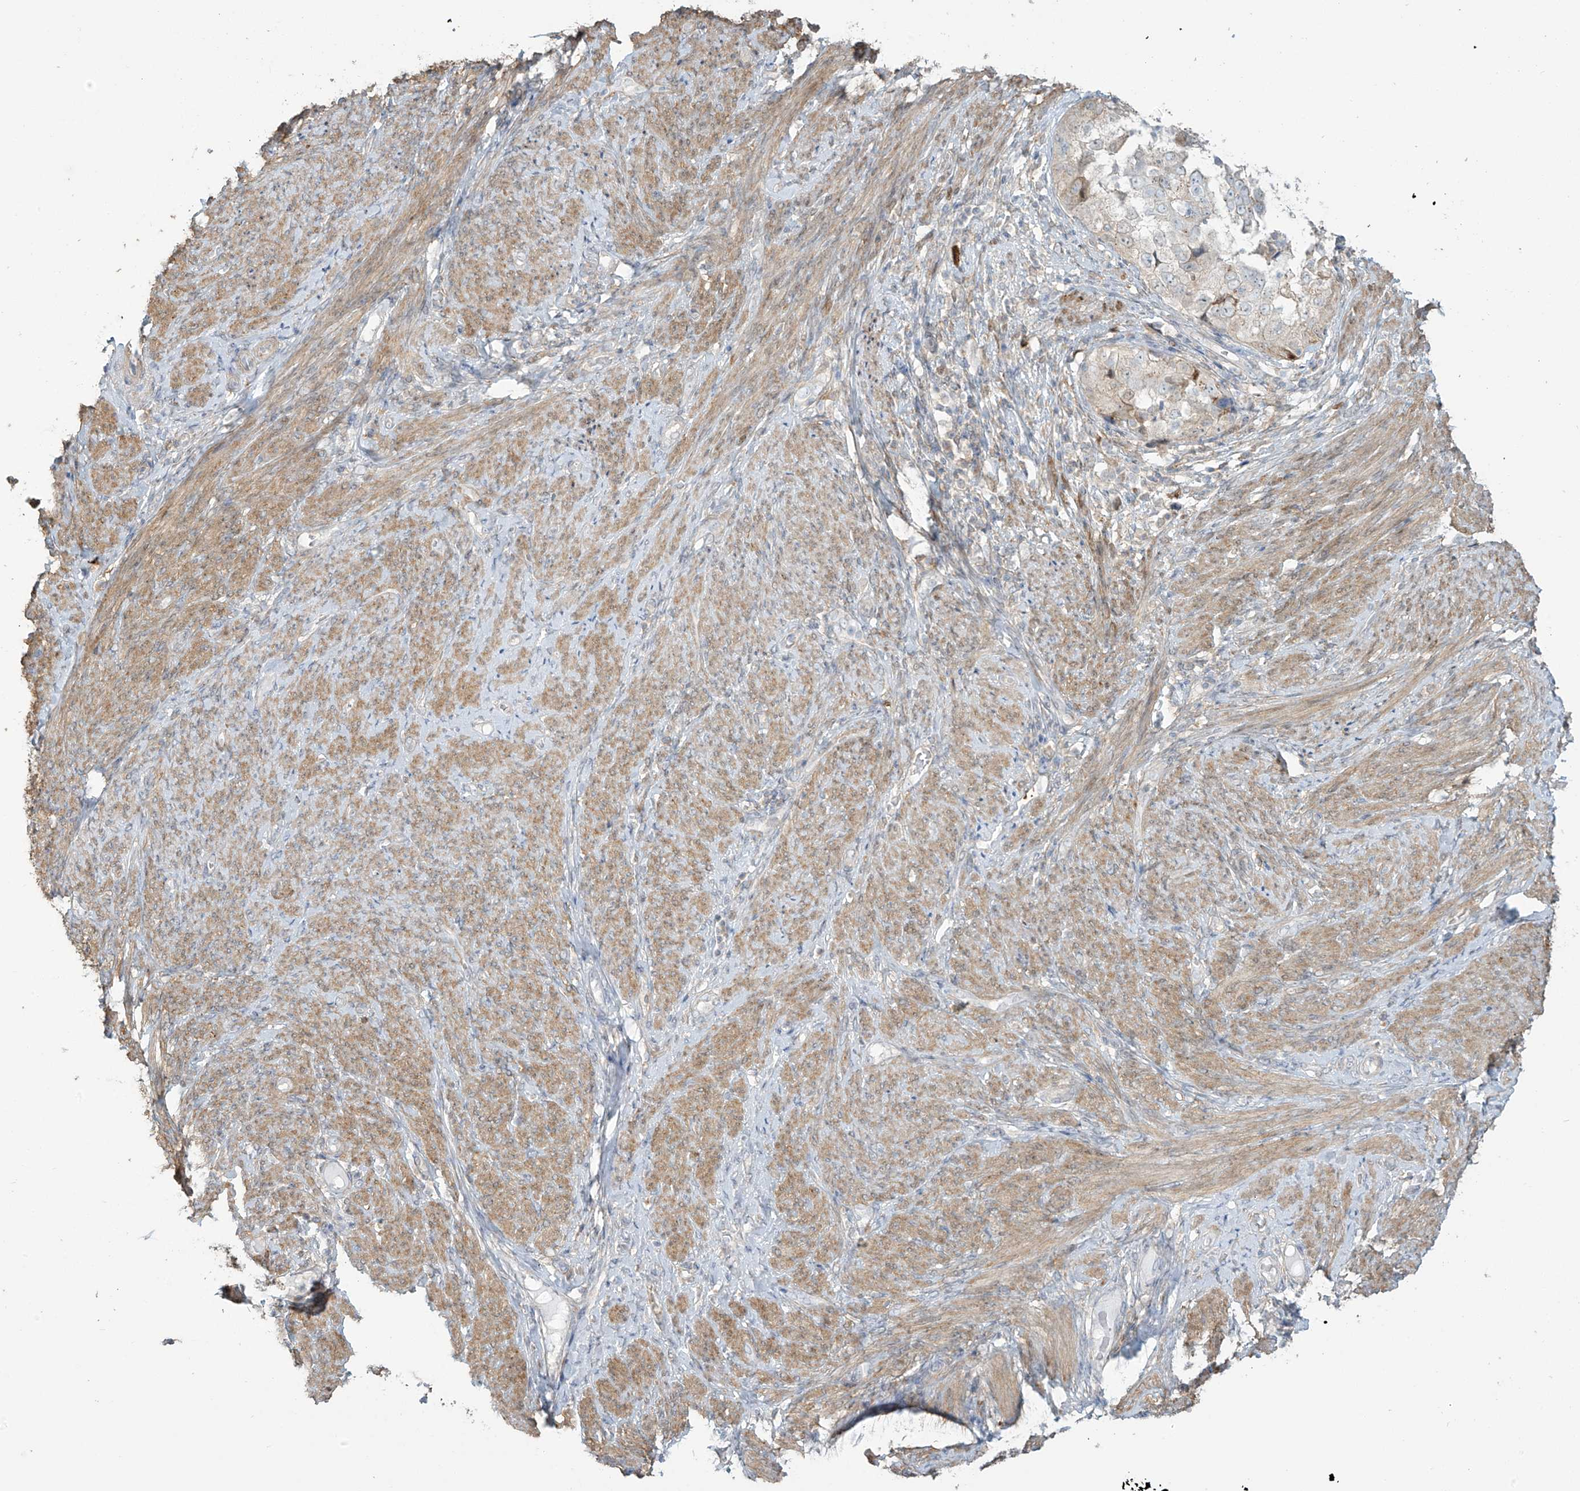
{"staining": {"intensity": "negative", "quantity": "none", "location": "none"}, "tissue": "endometrial cancer", "cell_type": "Tumor cells", "image_type": "cancer", "snomed": [{"axis": "morphology", "description": "Adenocarcinoma, NOS"}, {"axis": "topography", "description": "Endometrium"}], "caption": "This is a micrograph of IHC staining of endometrial cancer (adenocarcinoma), which shows no positivity in tumor cells. (DAB immunohistochemistry, high magnification).", "gene": "TAGAP", "patient": {"sex": "female", "age": 85}}